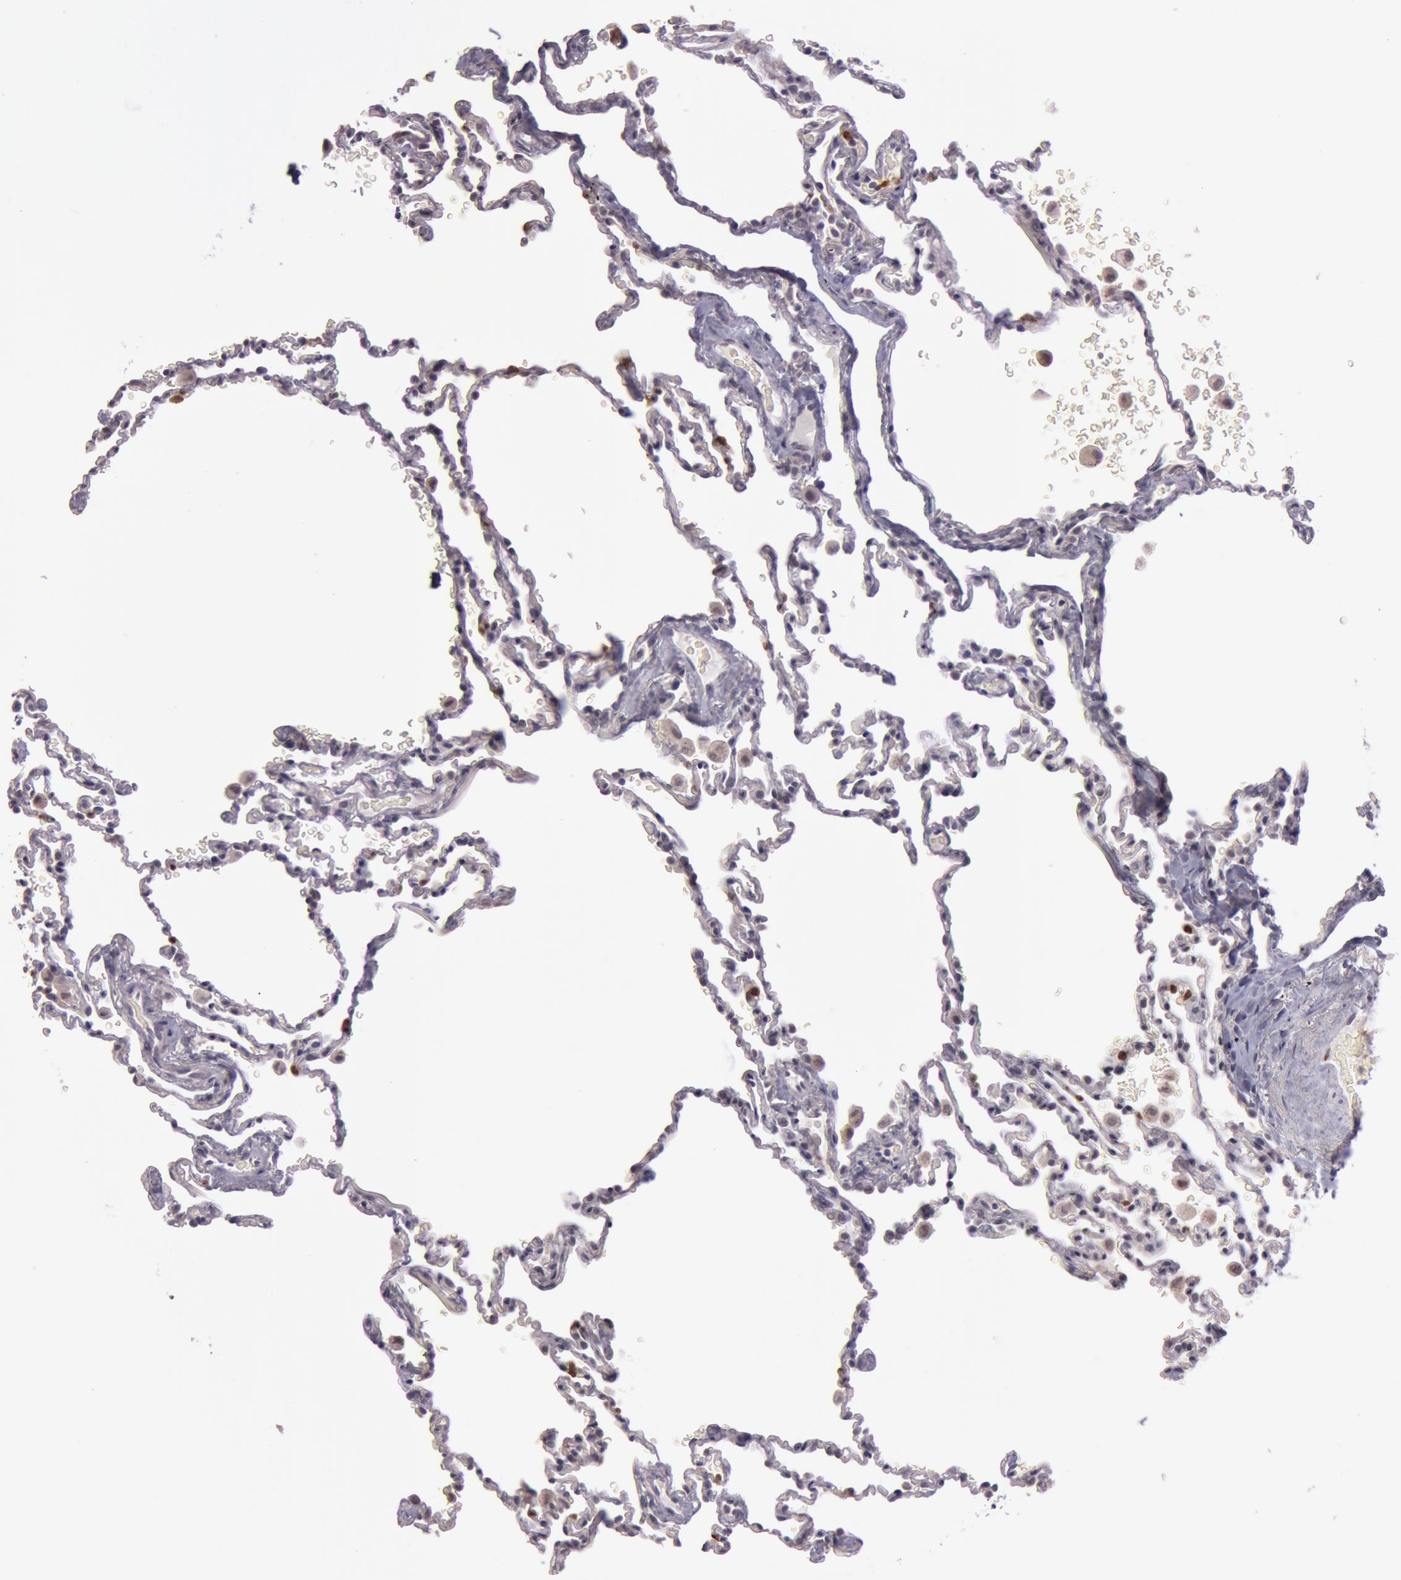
{"staining": {"intensity": "negative", "quantity": "none", "location": "none"}, "tissue": "lung", "cell_type": "Alveolar cells", "image_type": "normal", "snomed": [{"axis": "morphology", "description": "Normal tissue, NOS"}, {"axis": "topography", "description": "Lung"}], "caption": "Immunohistochemical staining of normal human lung demonstrates no significant expression in alveolar cells. Brightfield microscopy of immunohistochemistry (IHC) stained with DAB (3,3'-diaminobenzidine) (brown) and hematoxylin (blue), captured at high magnification.", "gene": "KDM6A", "patient": {"sex": "male", "age": 59}}